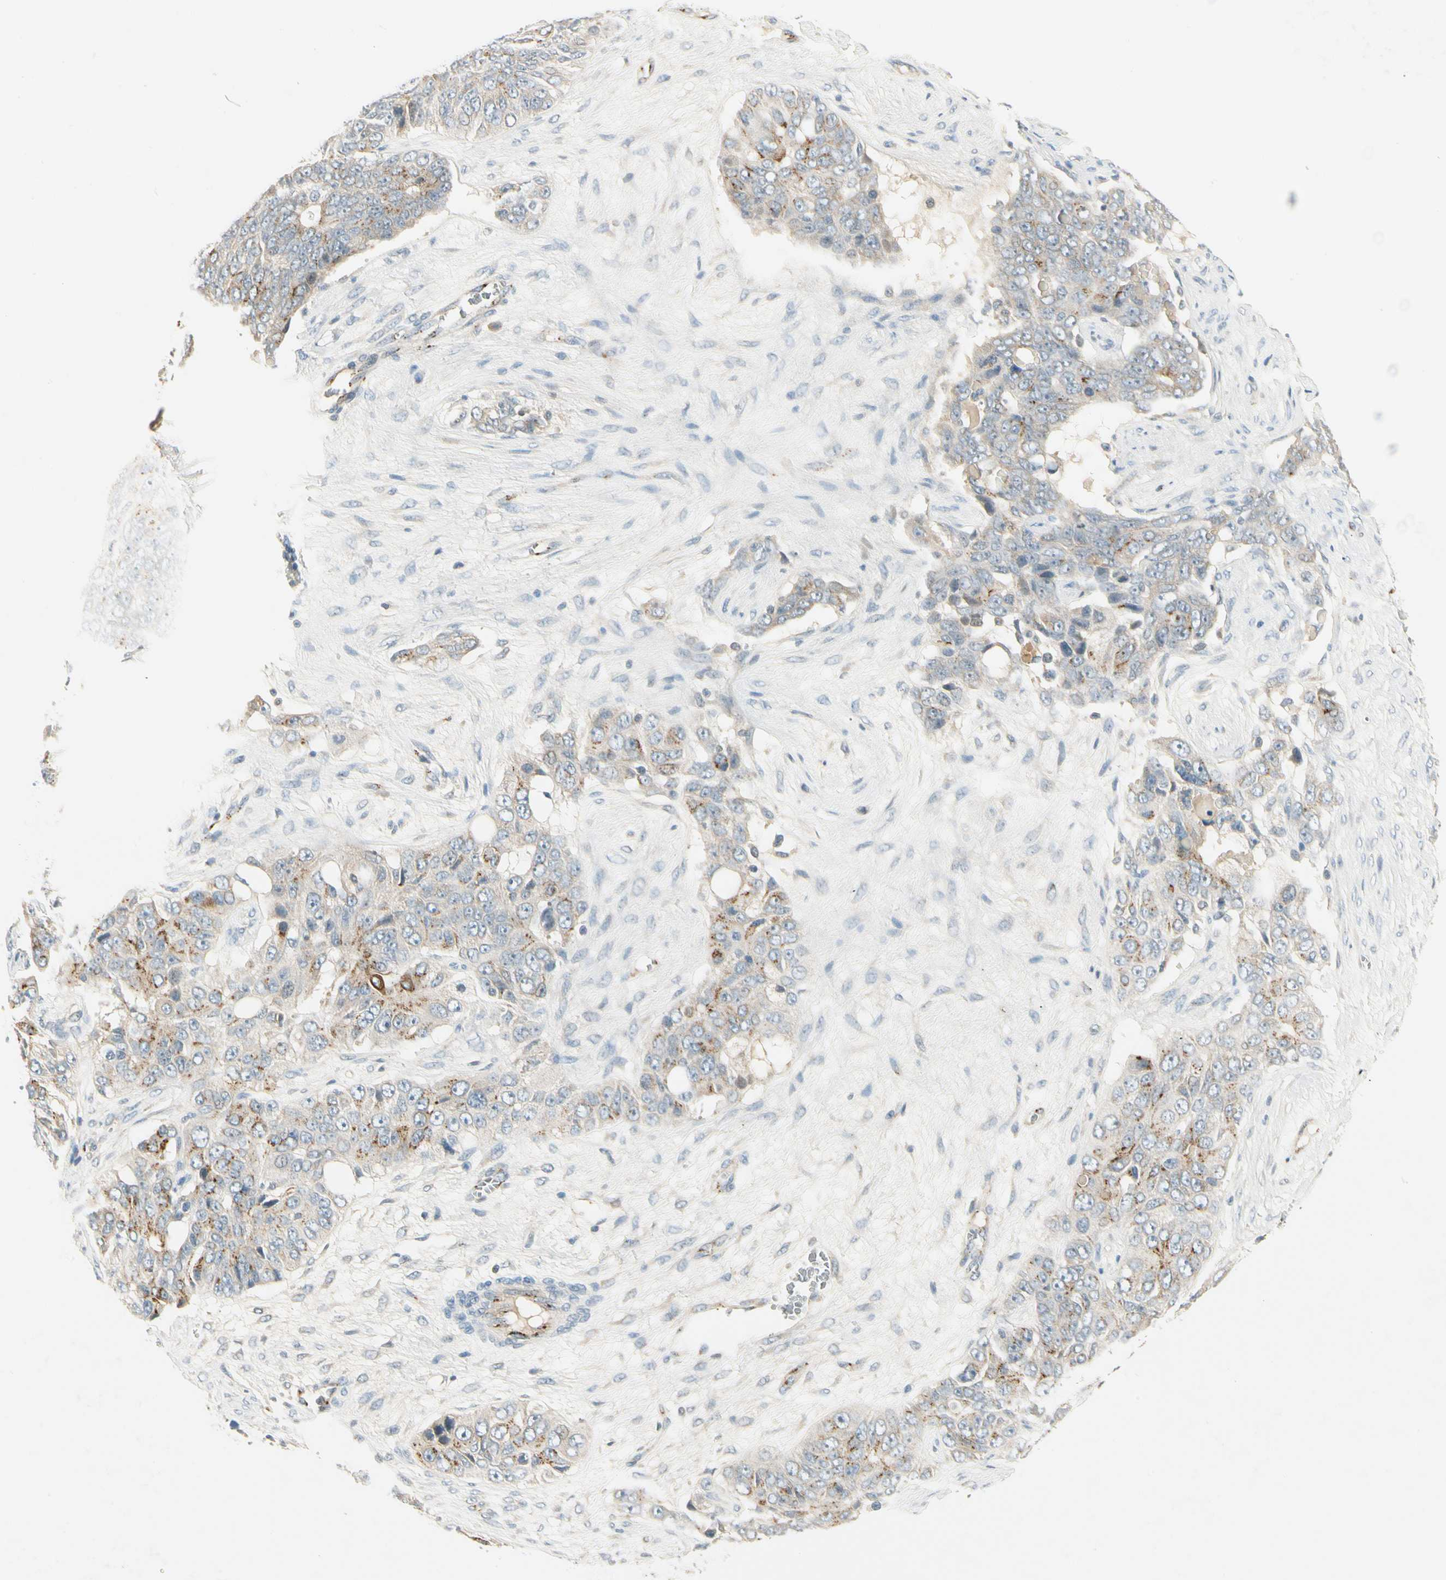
{"staining": {"intensity": "moderate", "quantity": "<25%", "location": "cytoplasmic/membranous"}, "tissue": "ovarian cancer", "cell_type": "Tumor cells", "image_type": "cancer", "snomed": [{"axis": "morphology", "description": "Carcinoma, endometroid"}, {"axis": "topography", "description": "Ovary"}], "caption": "The photomicrograph exhibits a brown stain indicating the presence of a protein in the cytoplasmic/membranous of tumor cells in endometroid carcinoma (ovarian).", "gene": "MANSC1", "patient": {"sex": "female", "age": 51}}